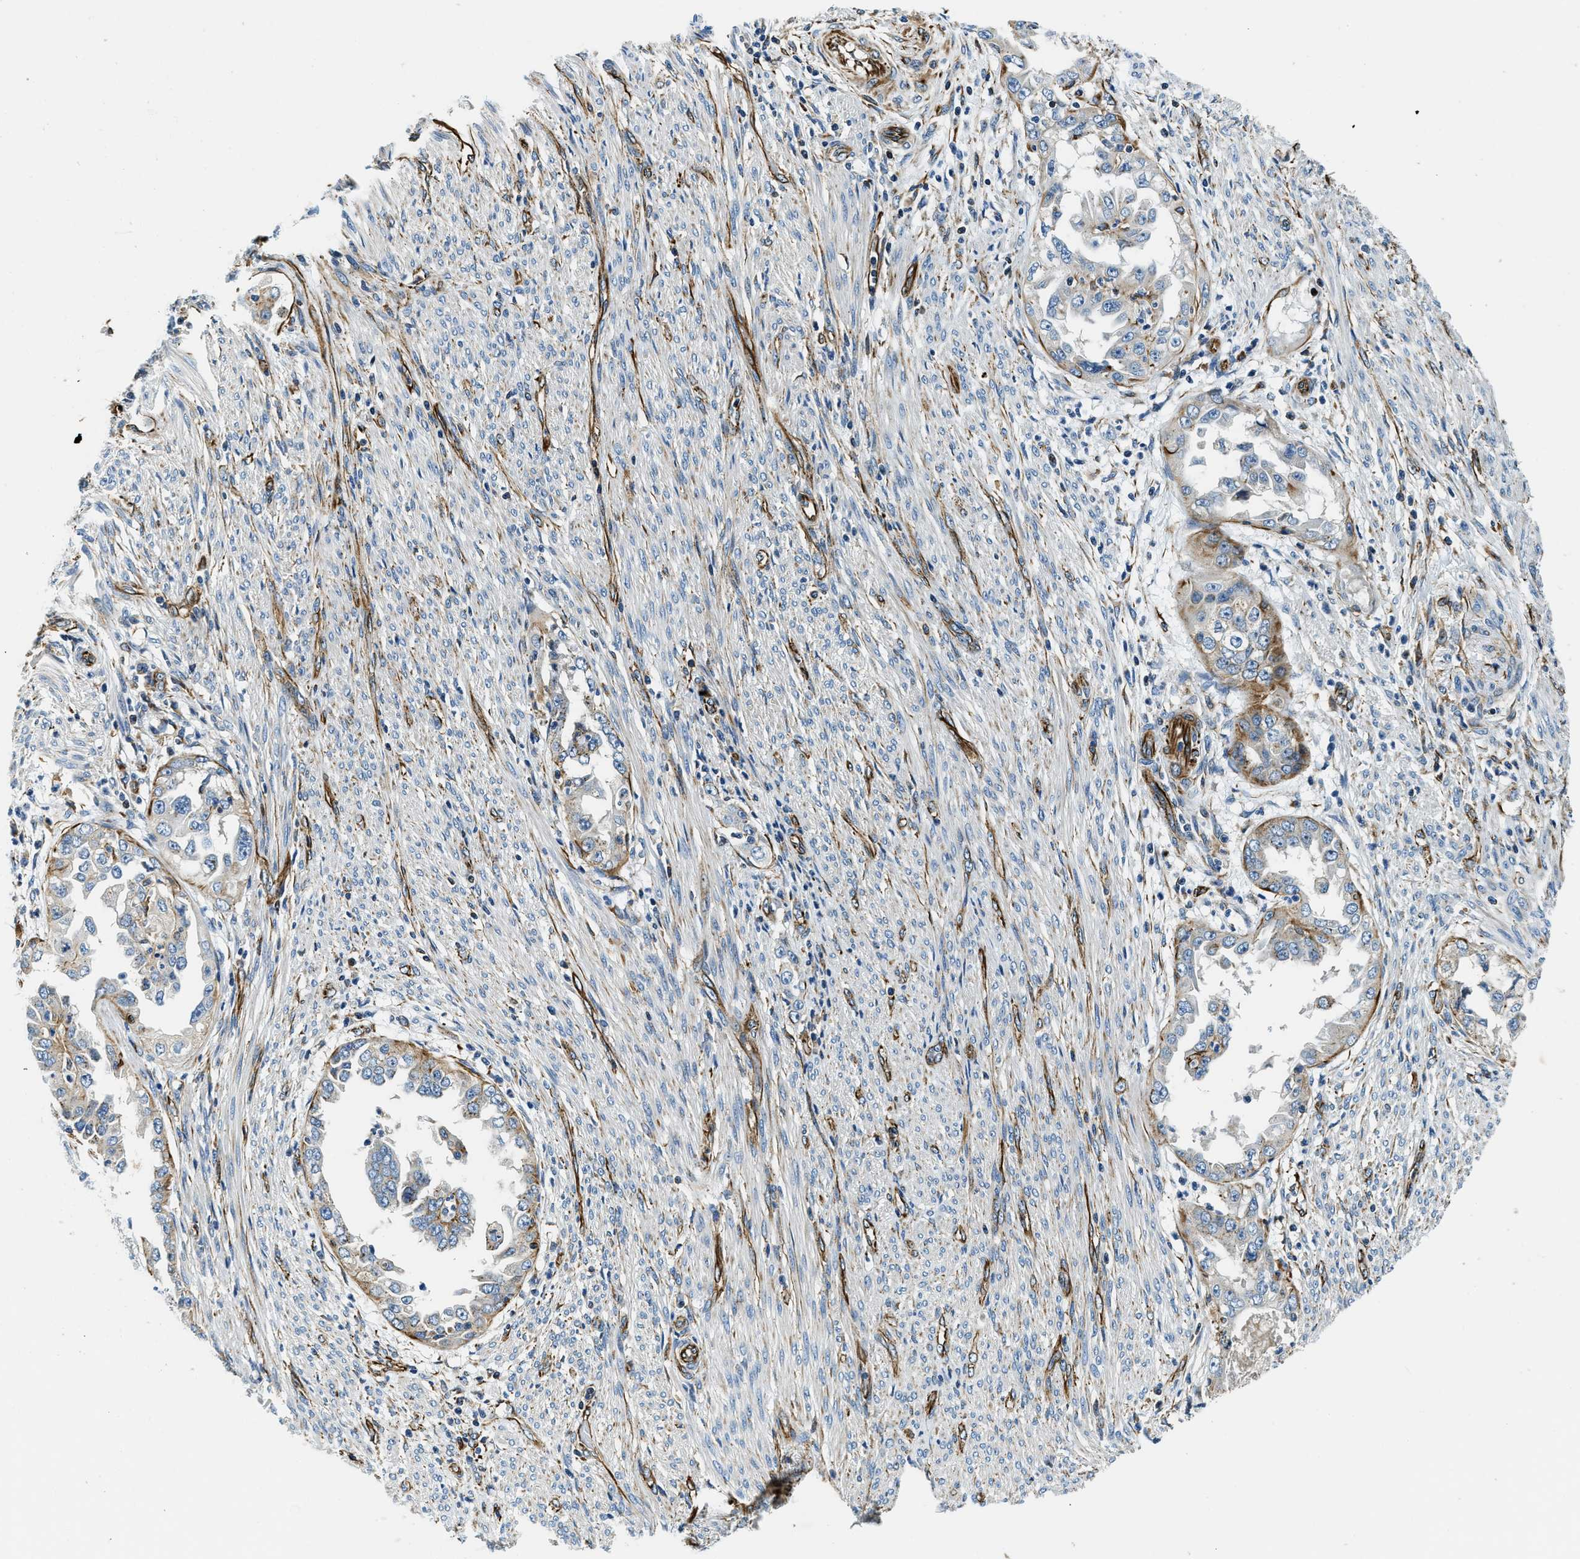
{"staining": {"intensity": "moderate", "quantity": "25%-75%", "location": "cytoplasmic/membranous"}, "tissue": "endometrial cancer", "cell_type": "Tumor cells", "image_type": "cancer", "snomed": [{"axis": "morphology", "description": "Adenocarcinoma, NOS"}, {"axis": "topography", "description": "Endometrium"}], "caption": "Immunohistochemistry micrograph of human adenocarcinoma (endometrial) stained for a protein (brown), which shows medium levels of moderate cytoplasmic/membranous positivity in approximately 25%-75% of tumor cells.", "gene": "GNS", "patient": {"sex": "female", "age": 85}}